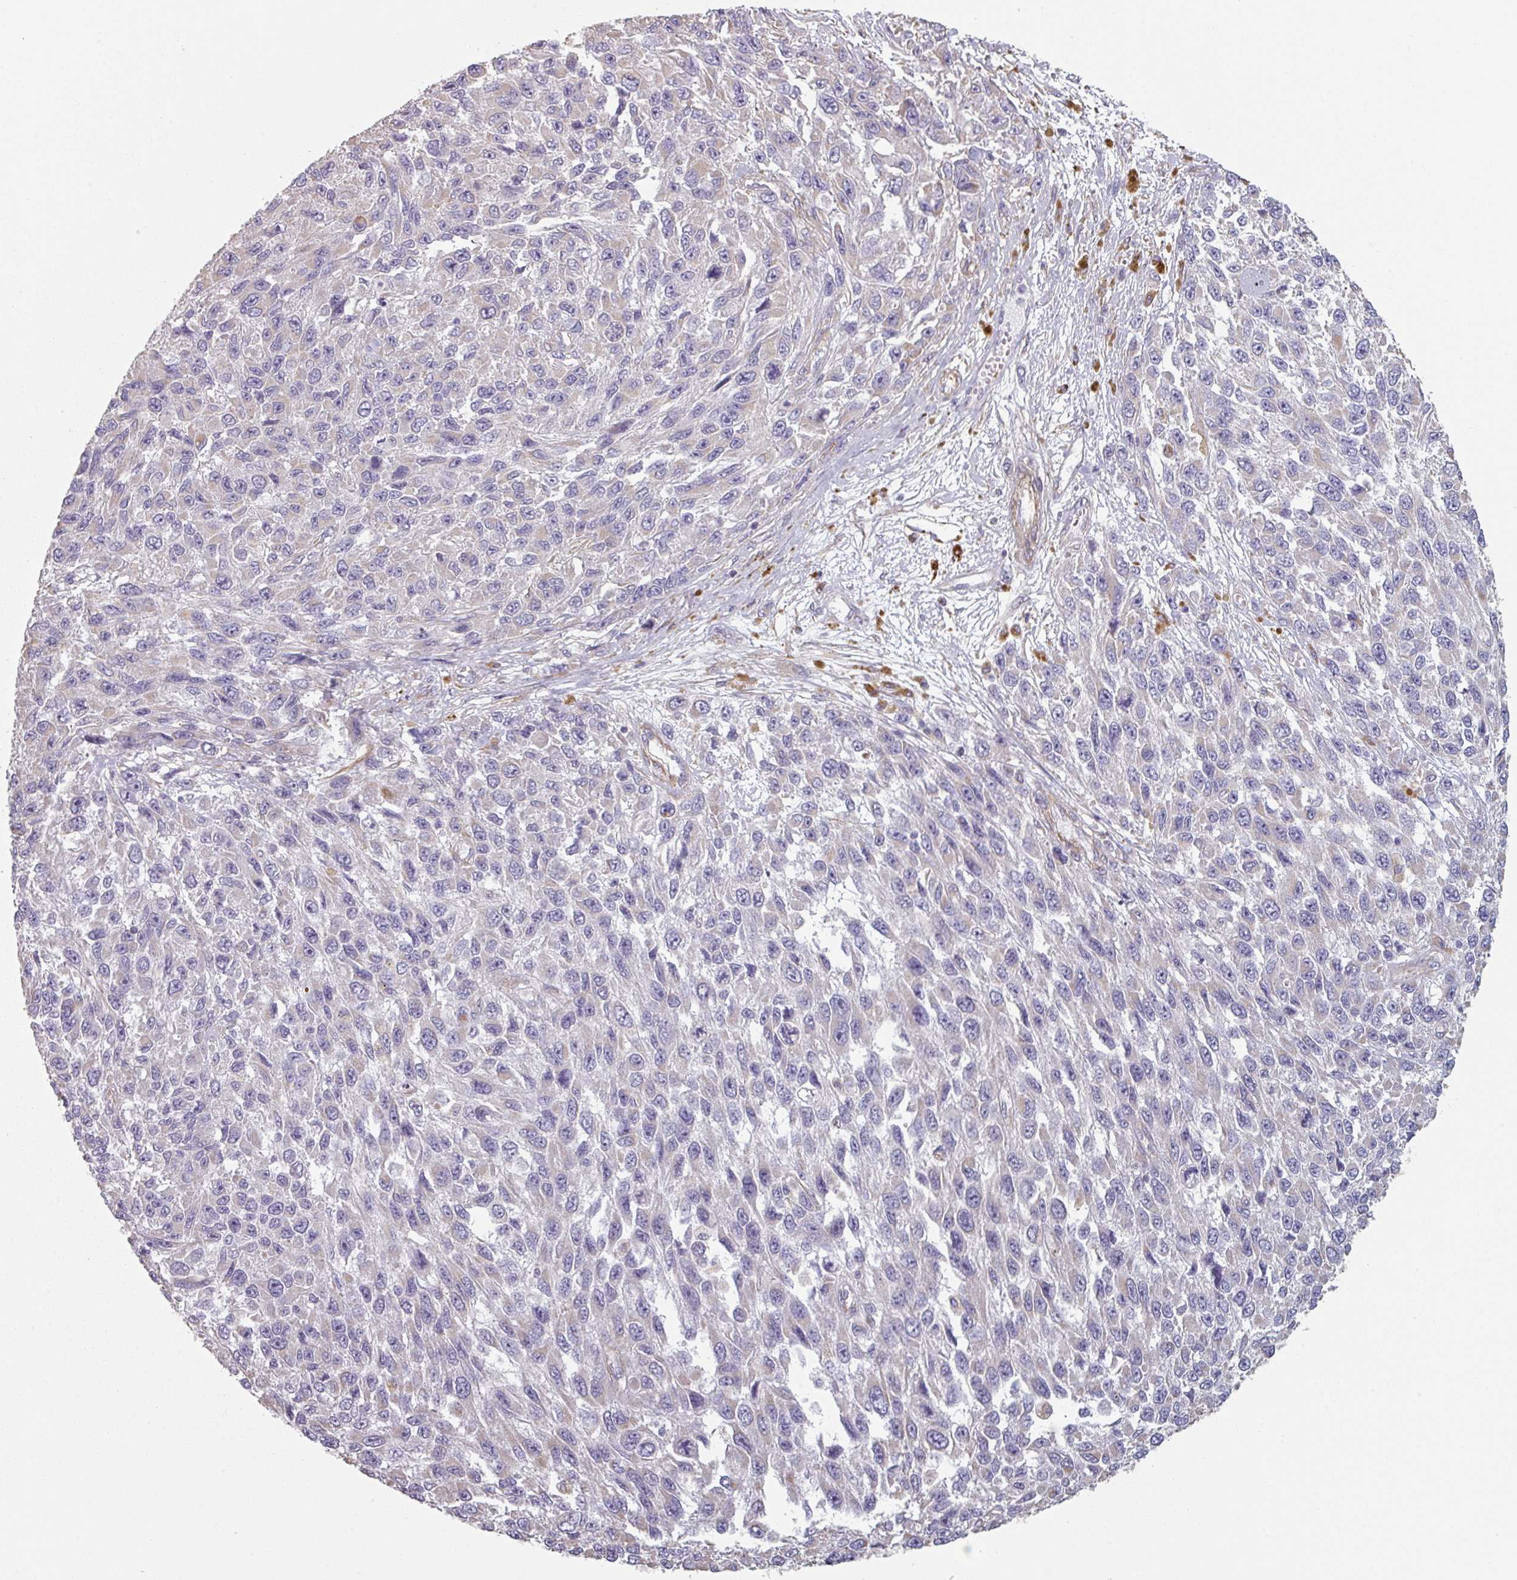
{"staining": {"intensity": "negative", "quantity": "none", "location": "none"}, "tissue": "melanoma", "cell_type": "Tumor cells", "image_type": "cancer", "snomed": [{"axis": "morphology", "description": "Malignant melanoma, NOS"}, {"axis": "topography", "description": "Skin"}], "caption": "Tumor cells show no significant staining in melanoma.", "gene": "GSTA4", "patient": {"sex": "female", "age": 96}}